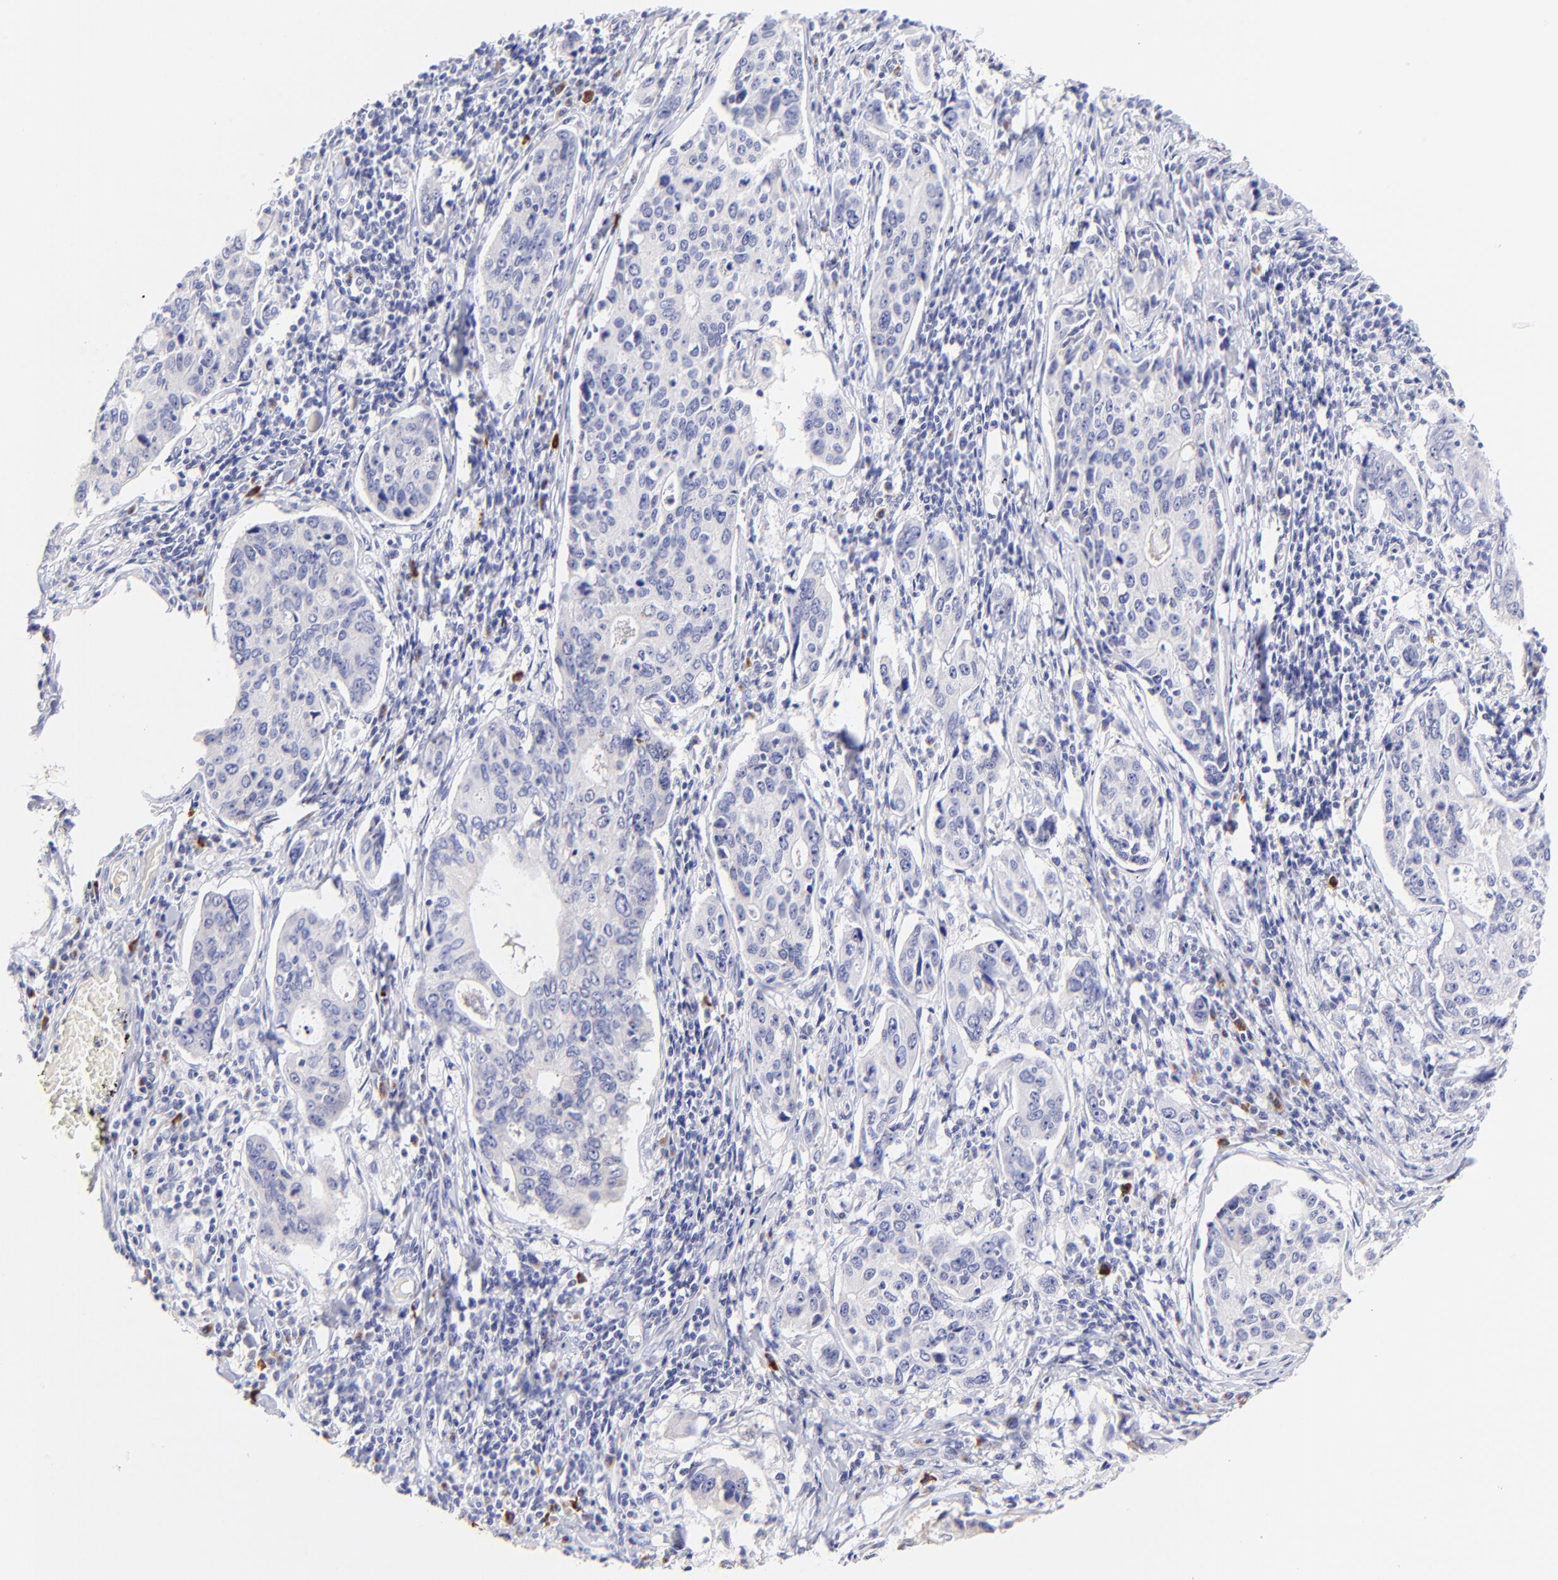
{"staining": {"intensity": "negative", "quantity": "none", "location": "none"}, "tissue": "stomach cancer", "cell_type": "Tumor cells", "image_type": "cancer", "snomed": [{"axis": "morphology", "description": "Adenocarcinoma, NOS"}, {"axis": "topography", "description": "Esophagus"}, {"axis": "topography", "description": "Stomach"}], "caption": "IHC histopathology image of neoplastic tissue: human stomach cancer (adenocarcinoma) stained with DAB exhibits no significant protein positivity in tumor cells.", "gene": "ASB9", "patient": {"sex": "male", "age": 74}}